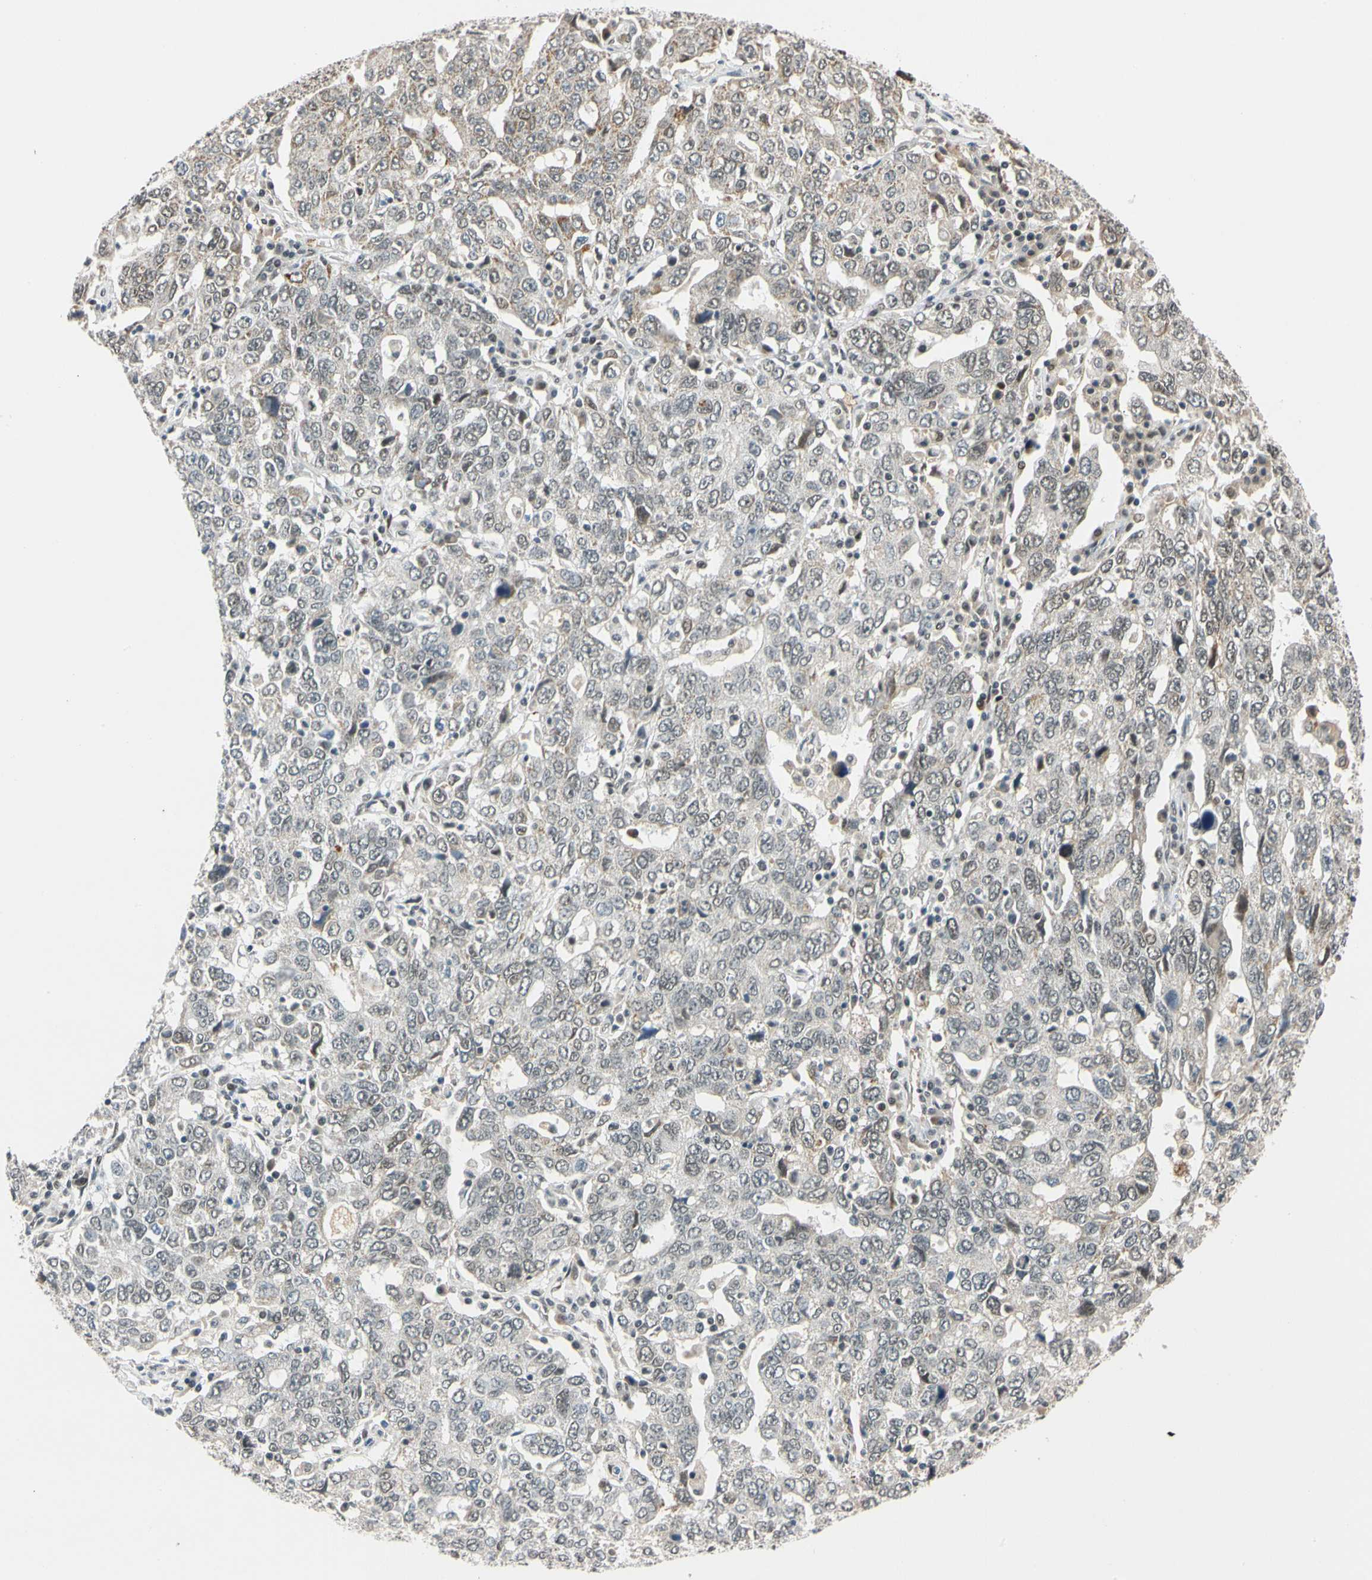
{"staining": {"intensity": "weak", "quantity": "25%-75%", "location": "cytoplasmic/membranous"}, "tissue": "ovarian cancer", "cell_type": "Tumor cells", "image_type": "cancer", "snomed": [{"axis": "morphology", "description": "Carcinoma, endometroid"}, {"axis": "topography", "description": "Ovary"}], "caption": "Brown immunohistochemical staining in endometroid carcinoma (ovarian) displays weak cytoplasmic/membranous staining in approximately 25%-75% of tumor cells.", "gene": "POGZ", "patient": {"sex": "female", "age": 62}}